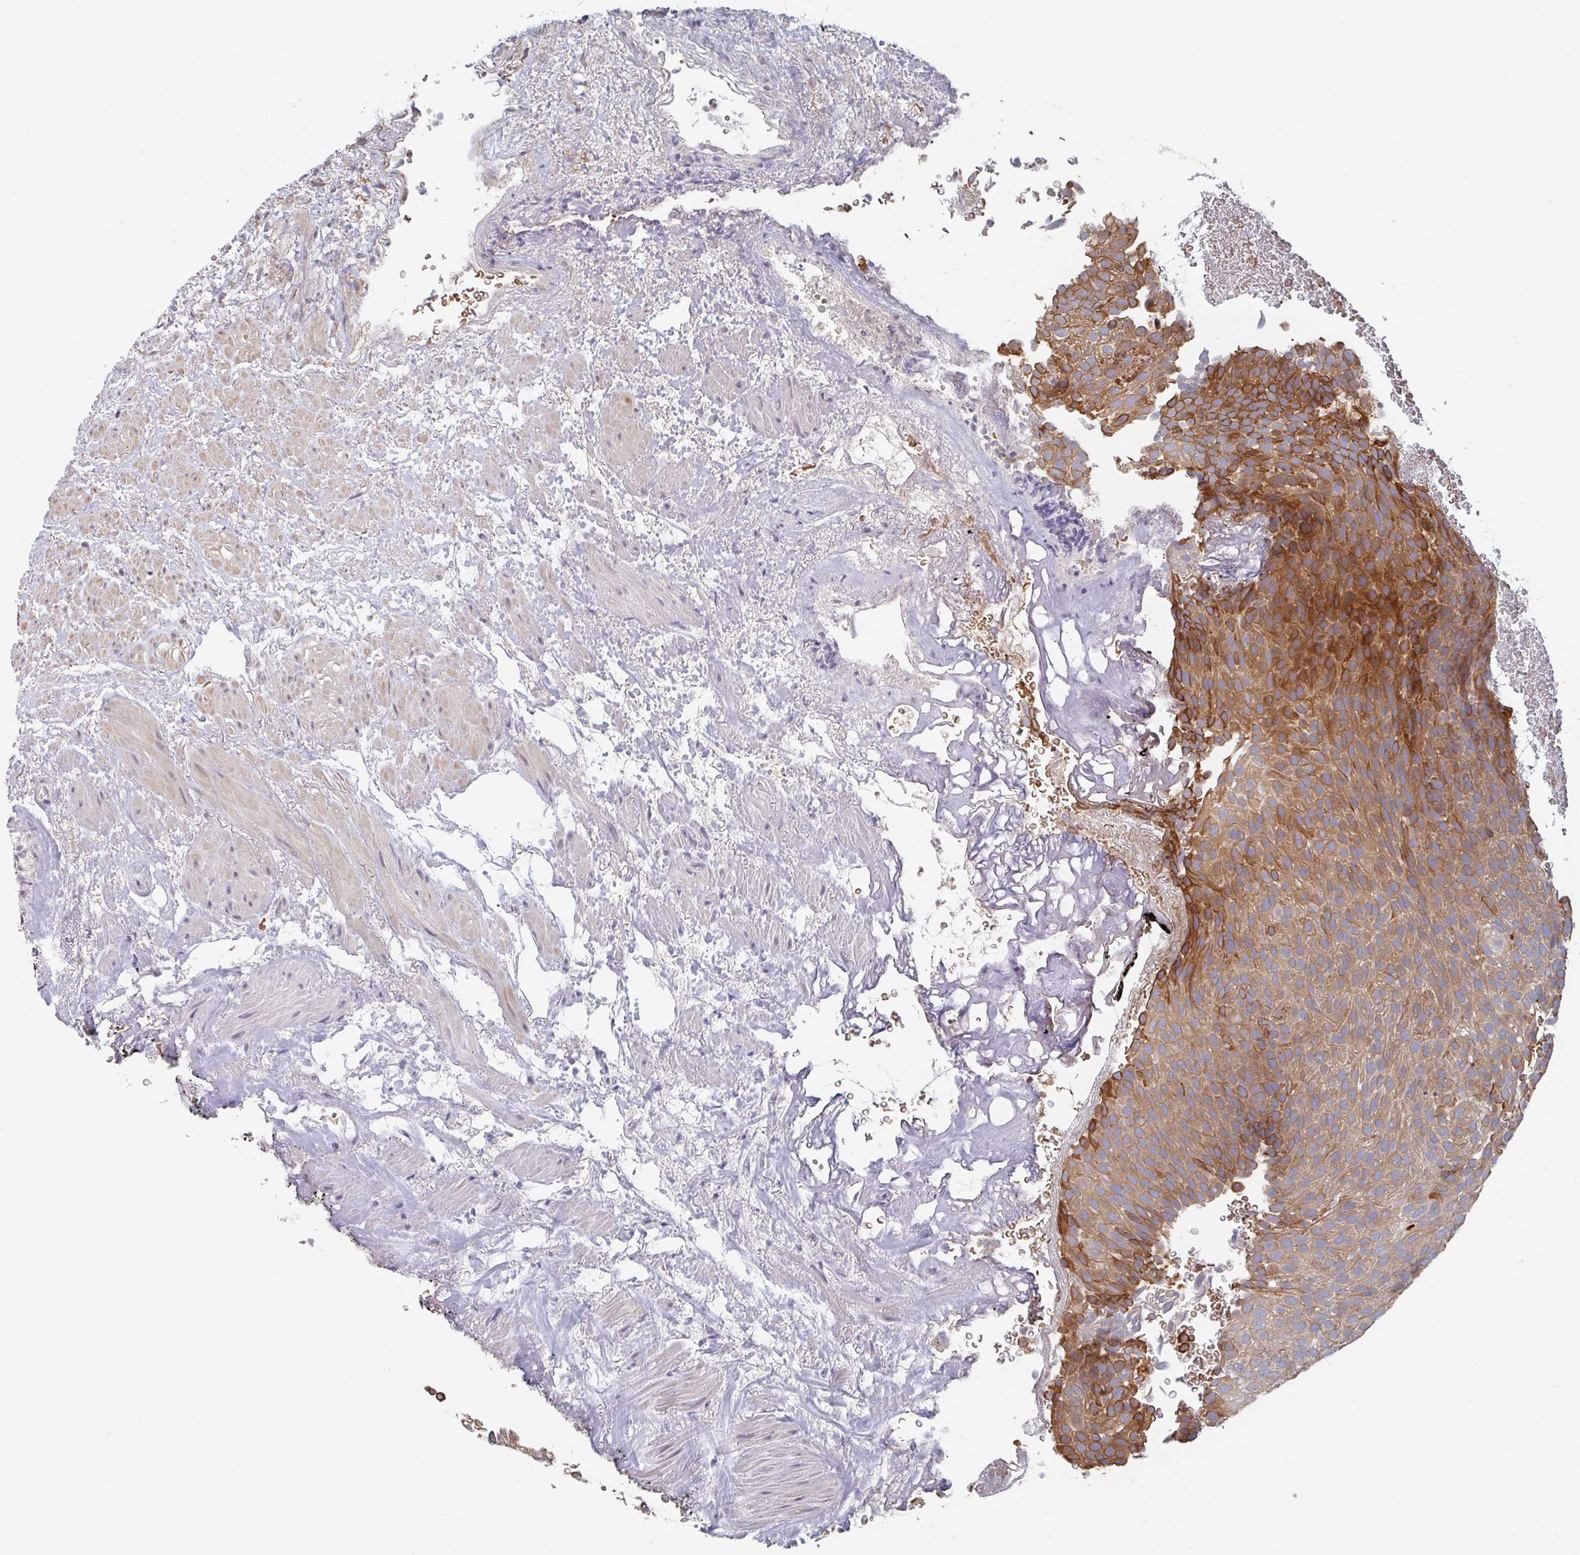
{"staining": {"intensity": "strong", "quantity": "25%-75%", "location": "cytoplasmic/membranous"}, "tissue": "urothelial cancer", "cell_type": "Tumor cells", "image_type": "cancer", "snomed": [{"axis": "morphology", "description": "Urothelial carcinoma, Low grade"}, {"axis": "topography", "description": "Urinary bladder"}], "caption": "Low-grade urothelial carcinoma was stained to show a protein in brown. There is high levels of strong cytoplasmic/membranous staining in approximately 25%-75% of tumor cells.", "gene": "ELOVL1", "patient": {"sex": "male", "age": 78}}